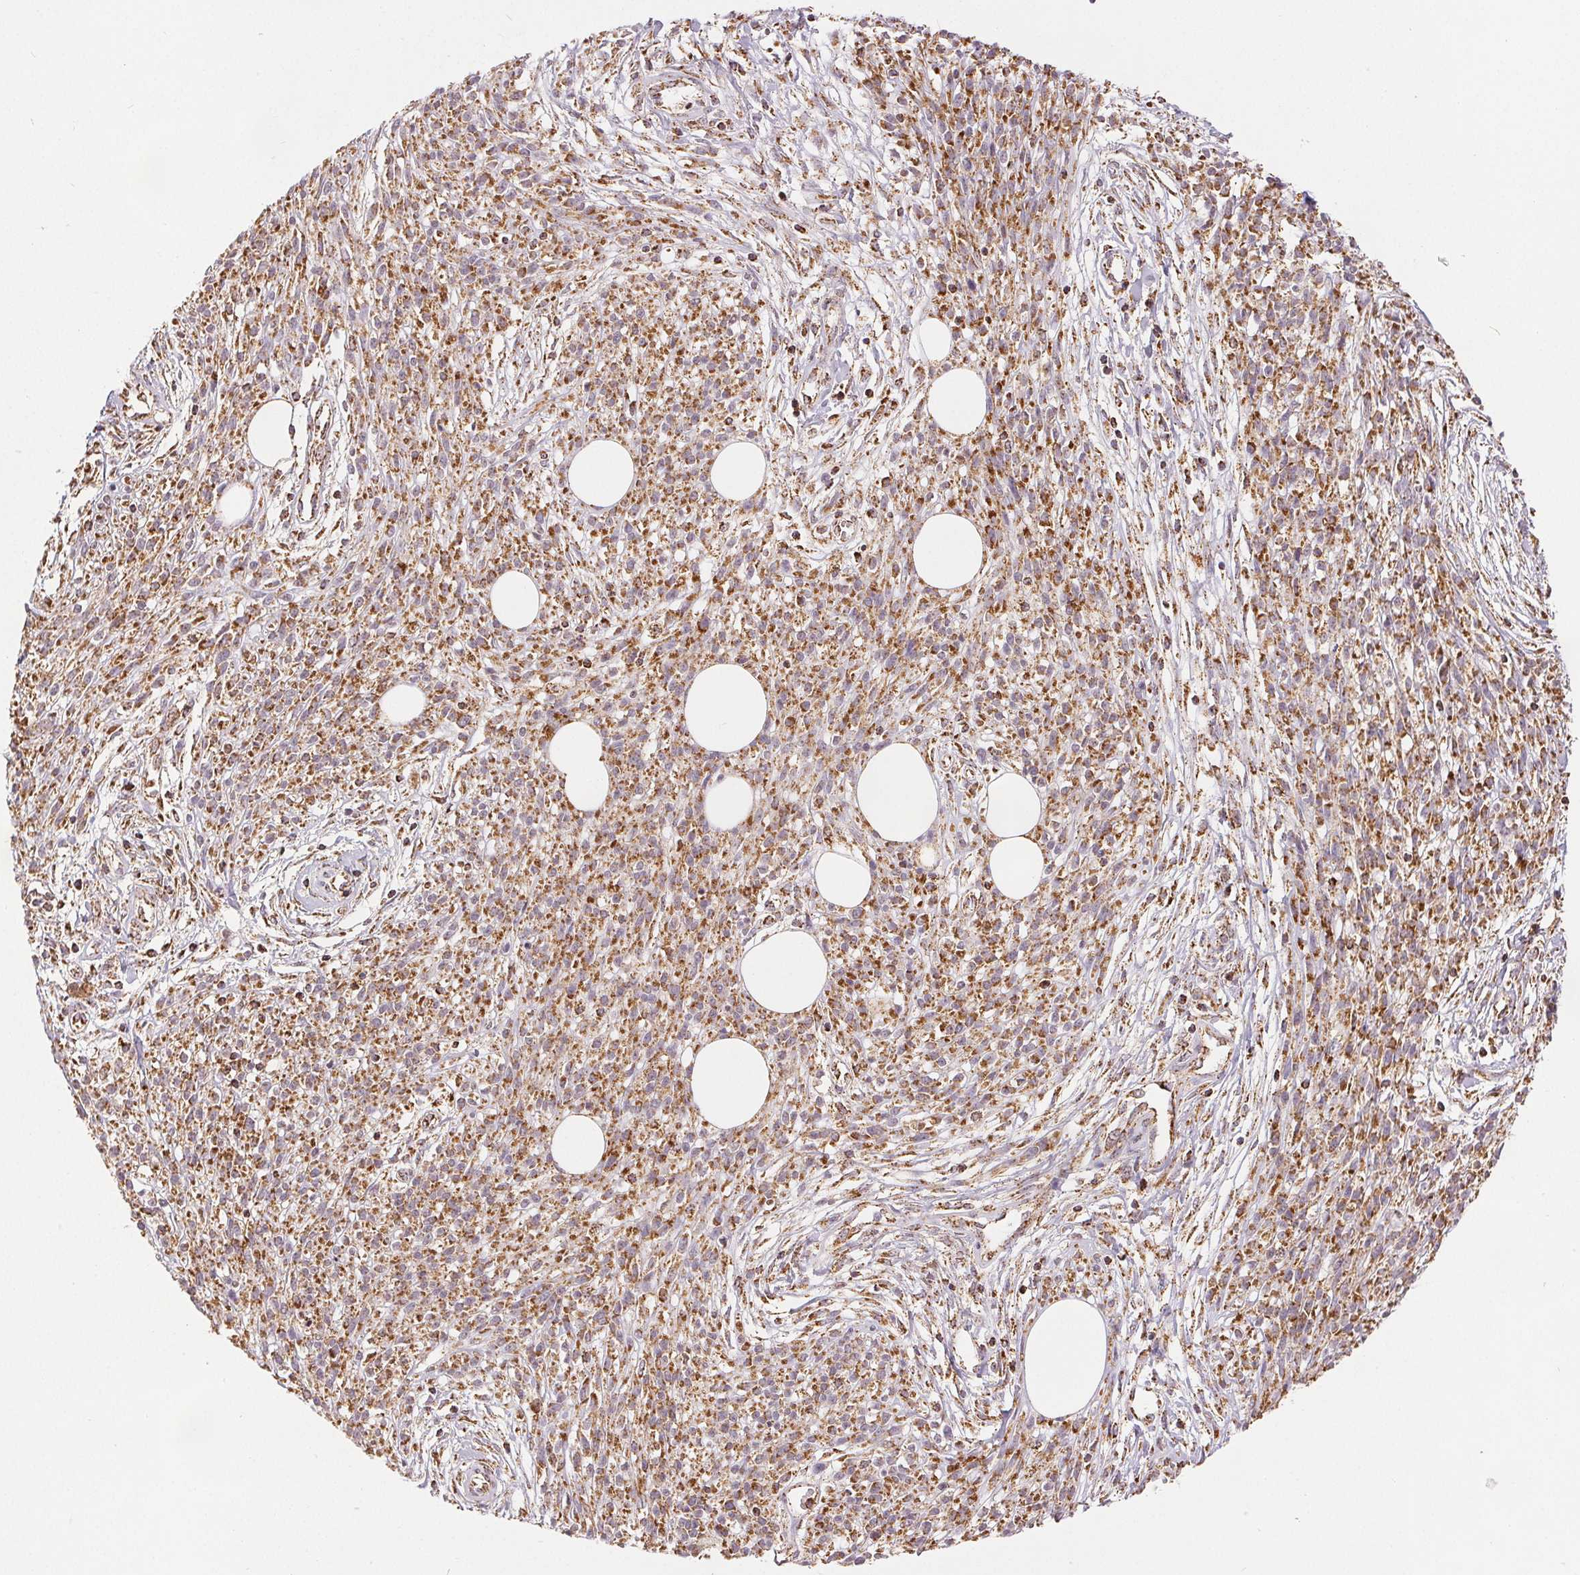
{"staining": {"intensity": "moderate", "quantity": ">75%", "location": "cytoplasmic/membranous"}, "tissue": "melanoma", "cell_type": "Tumor cells", "image_type": "cancer", "snomed": [{"axis": "morphology", "description": "Malignant melanoma, NOS"}, {"axis": "topography", "description": "Skin"}, {"axis": "topography", "description": "Skin of trunk"}], "caption": "Immunohistochemical staining of human malignant melanoma reveals medium levels of moderate cytoplasmic/membranous positivity in approximately >75% of tumor cells. The staining was performed using DAB (3,3'-diaminobenzidine) to visualize the protein expression in brown, while the nuclei were stained in blue with hematoxylin (Magnification: 20x).", "gene": "SDHB", "patient": {"sex": "male", "age": 74}}